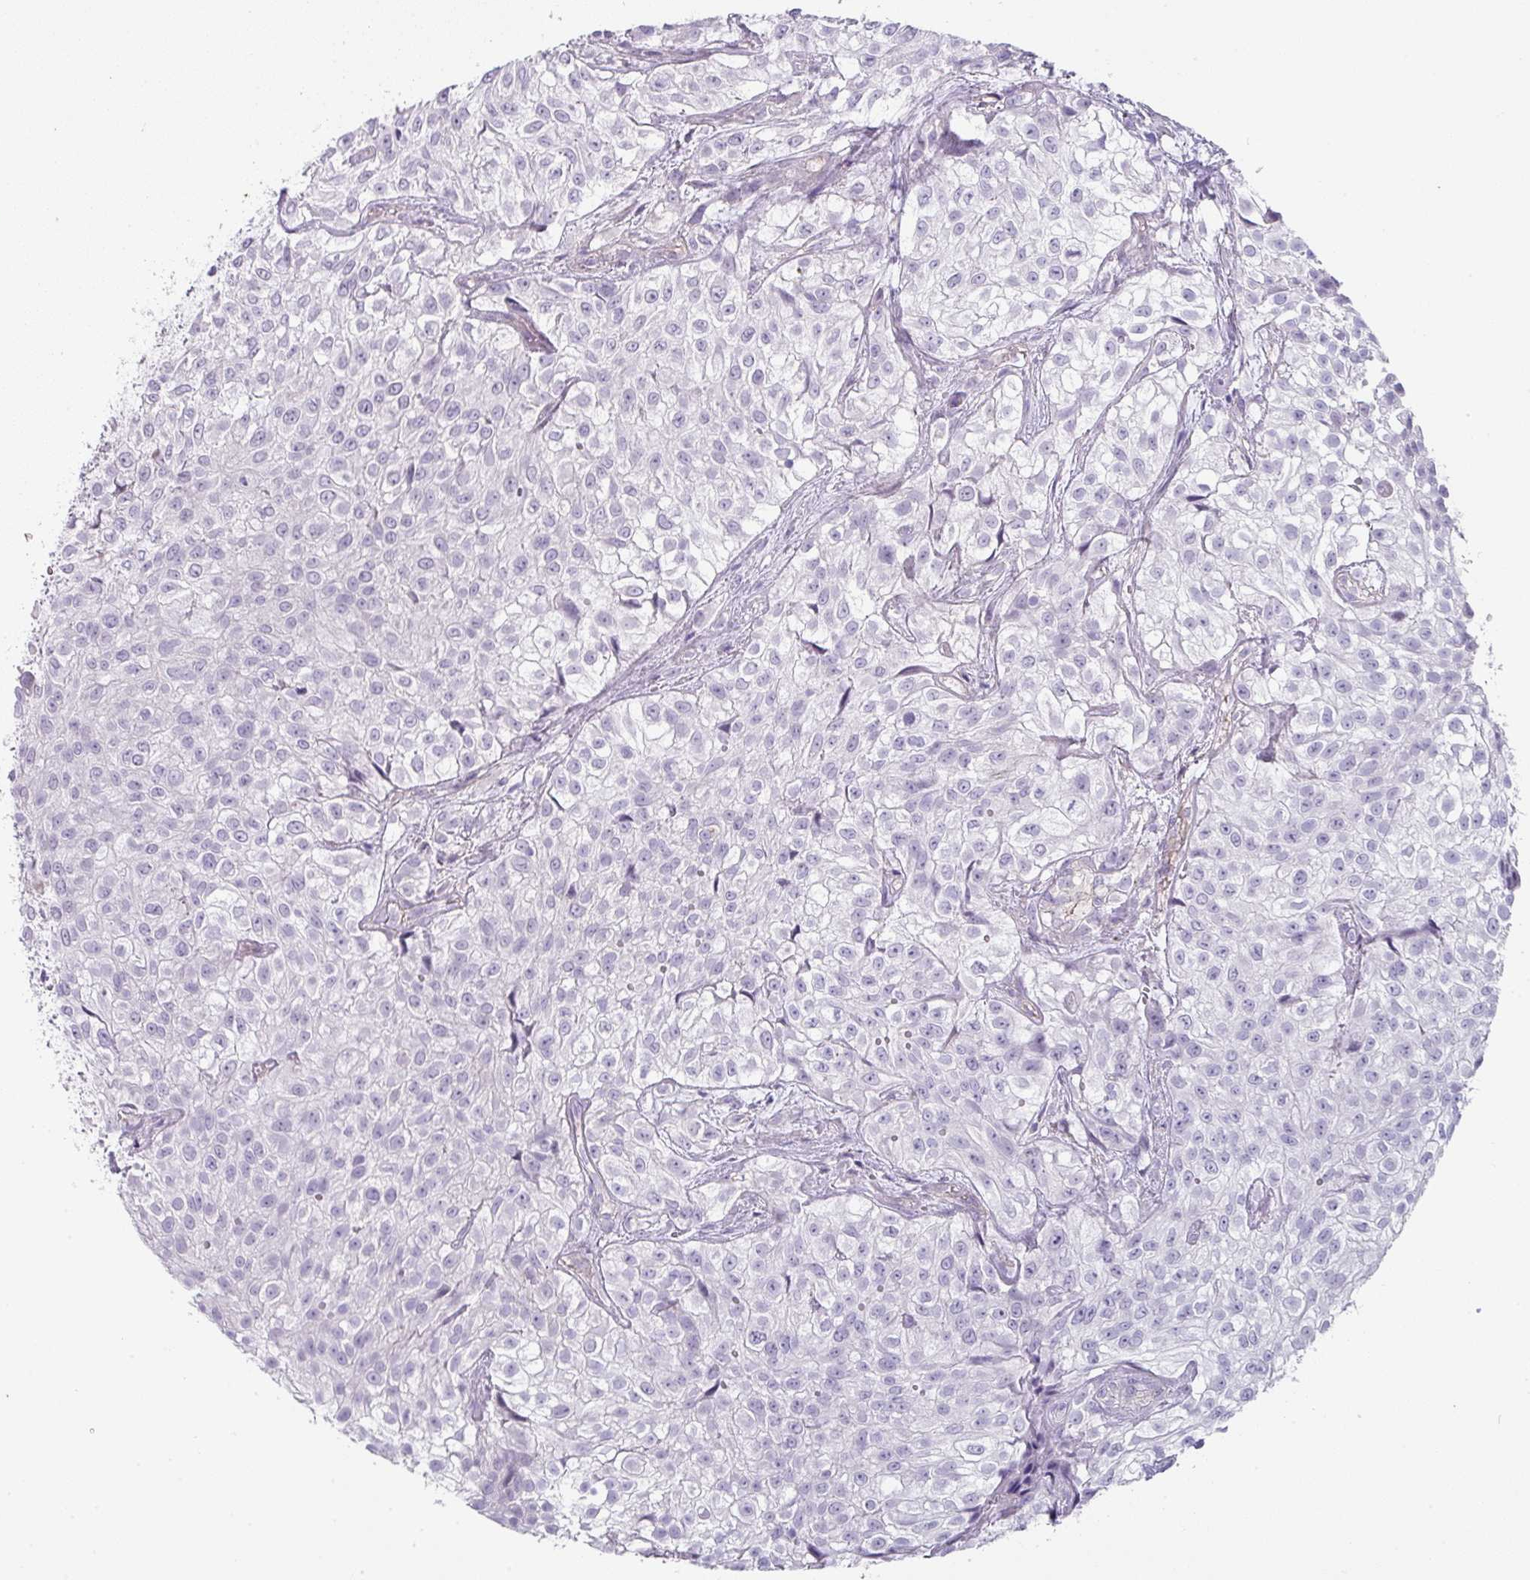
{"staining": {"intensity": "negative", "quantity": "none", "location": "none"}, "tissue": "urothelial cancer", "cell_type": "Tumor cells", "image_type": "cancer", "snomed": [{"axis": "morphology", "description": "Urothelial carcinoma, High grade"}, {"axis": "topography", "description": "Urinary bladder"}], "caption": "The immunohistochemistry (IHC) photomicrograph has no significant expression in tumor cells of urothelial cancer tissue.", "gene": "OR52N1", "patient": {"sex": "male", "age": 56}}